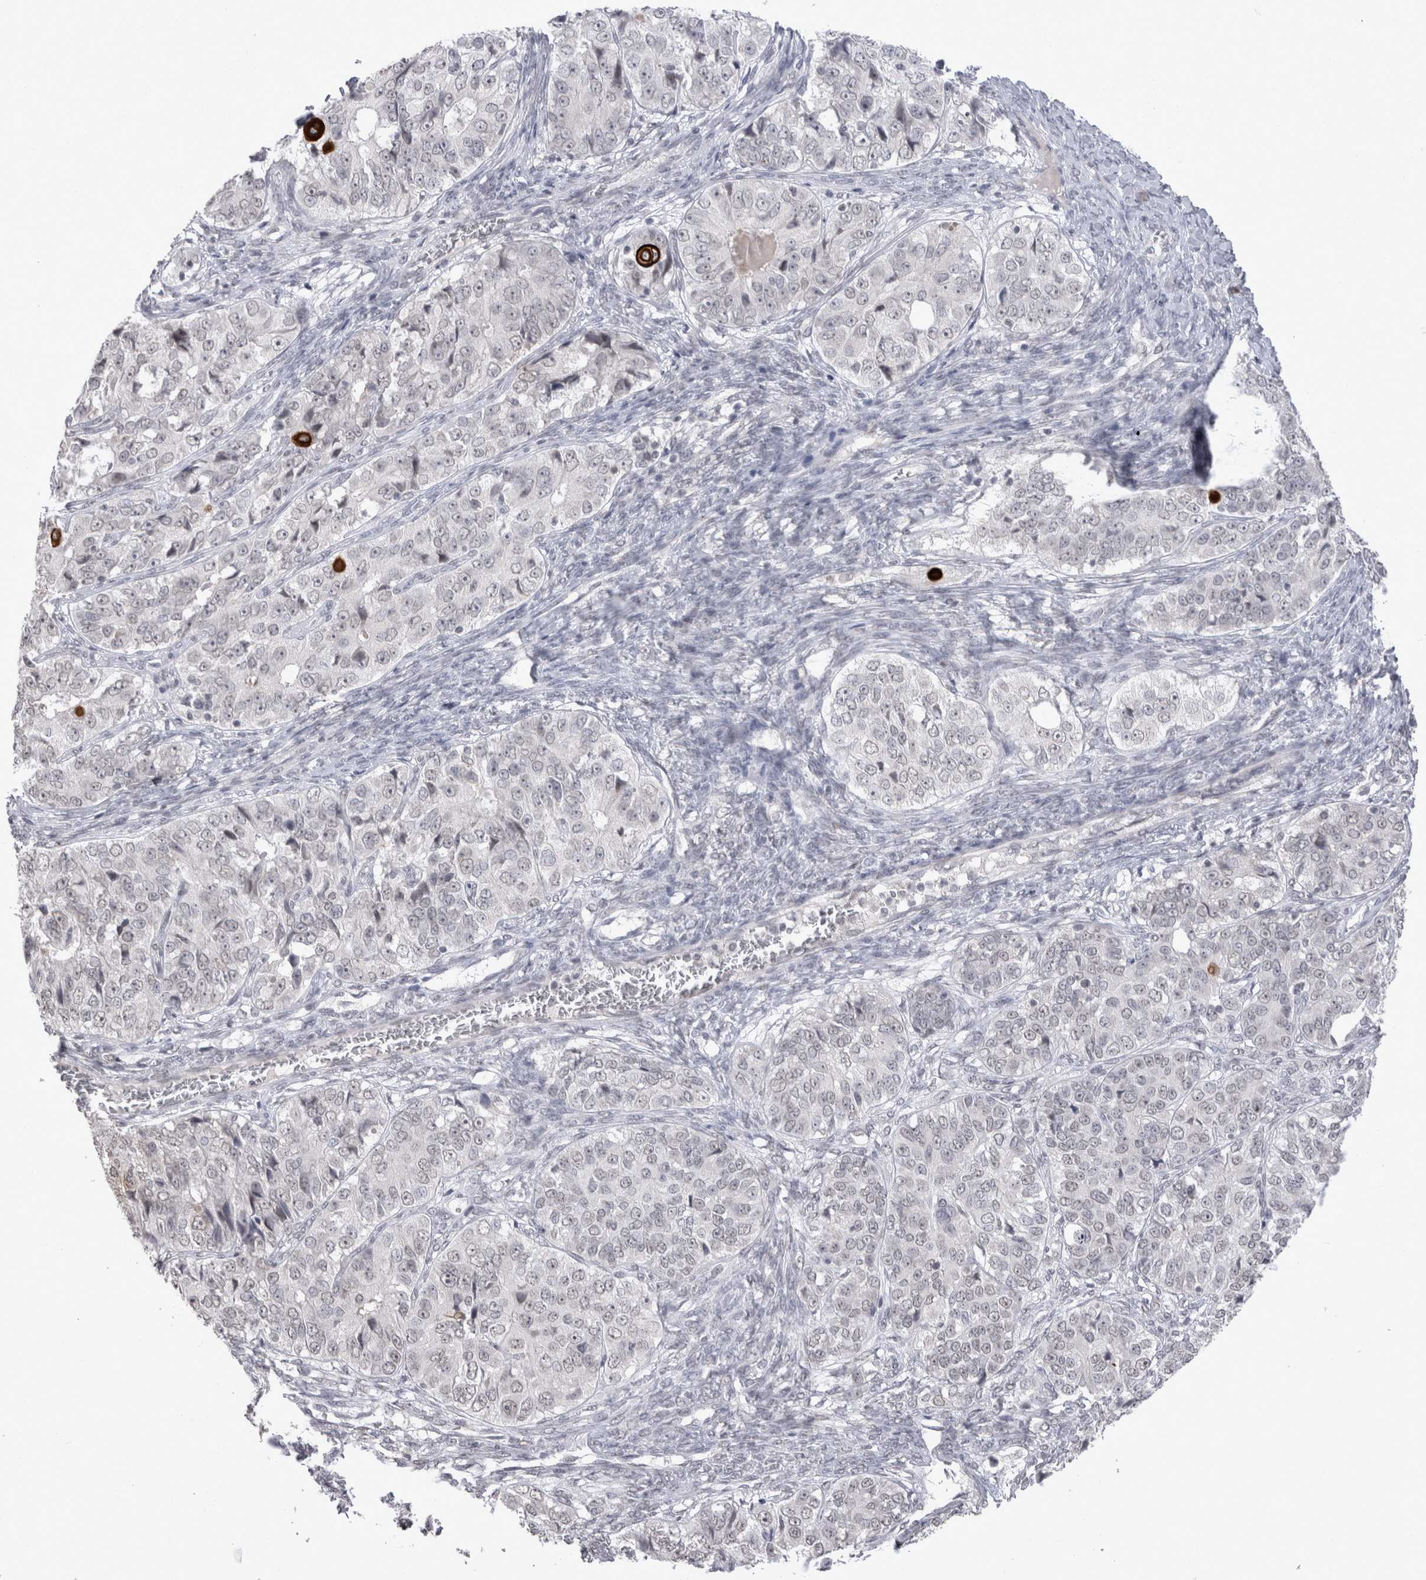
{"staining": {"intensity": "negative", "quantity": "none", "location": "none"}, "tissue": "ovarian cancer", "cell_type": "Tumor cells", "image_type": "cancer", "snomed": [{"axis": "morphology", "description": "Carcinoma, endometroid"}, {"axis": "topography", "description": "Ovary"}], "caption": "Tumor cells are negative for protein expression in human endometroid carcinoma (ovarian).", "gene": "DDX4", "patient": {"sex": "female", "age": 51}}